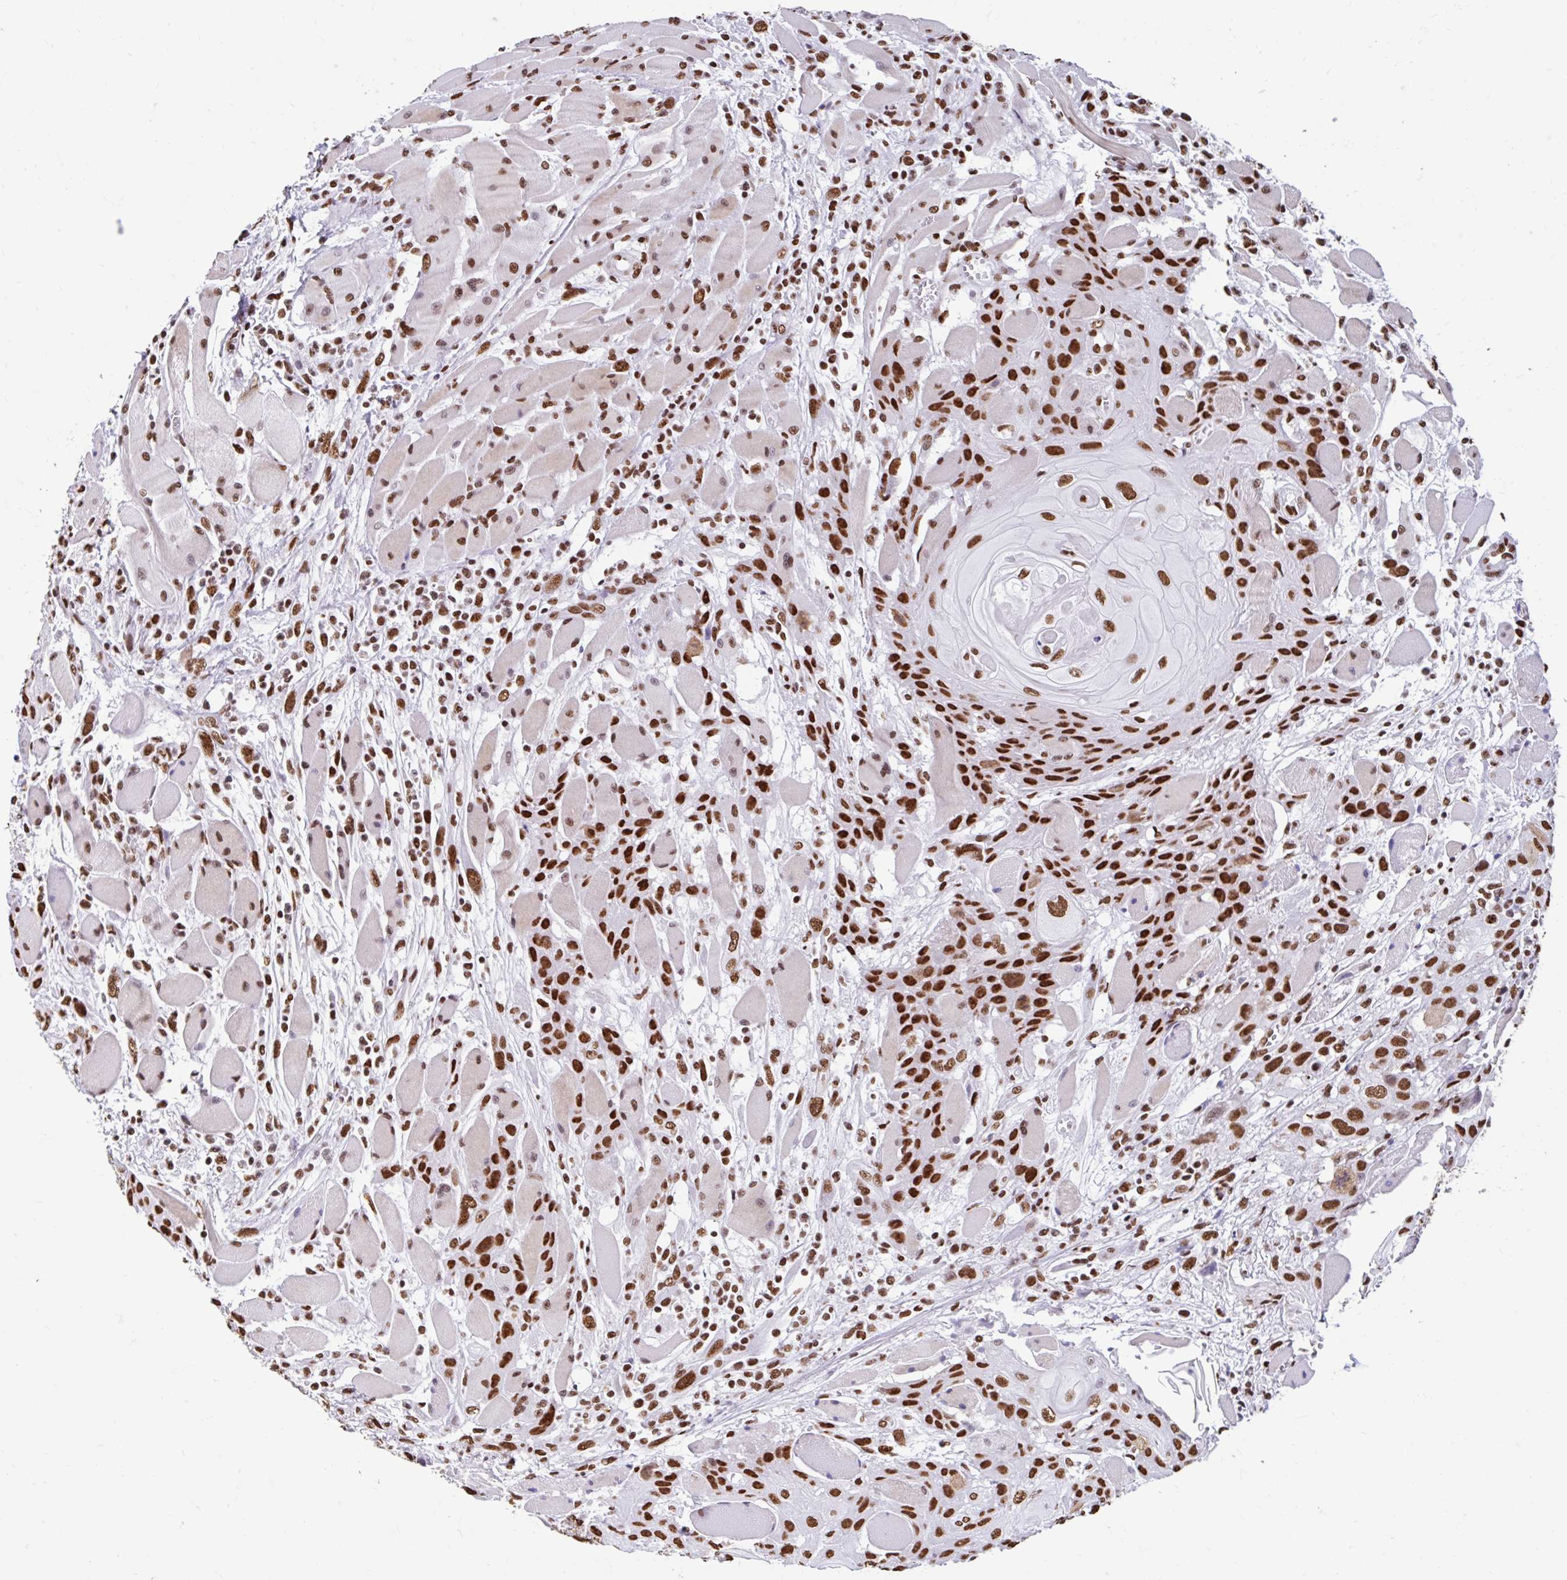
{"staining": {"intensity": "strong", "quantity": ">75%", "location": "nuclear"}, "tissue": "head and neck cancer", "cell_type": "Tumor cells", "image_type": "cancer", "snomed": [{"axis": "morphology", "description": "Squamous cell carcinoma, NOS"}, {"axis": "topography", "description": "Head-Neck"}], "caption": "About >75% of tumor cells in human squamous cell carcinoma (head and neck) exhibit strong nuclear protein expression as visualized by brown immunohistochemical staining.", "gene": "KHDRBS1", "patient": {"sex": "female", "age": 43}}